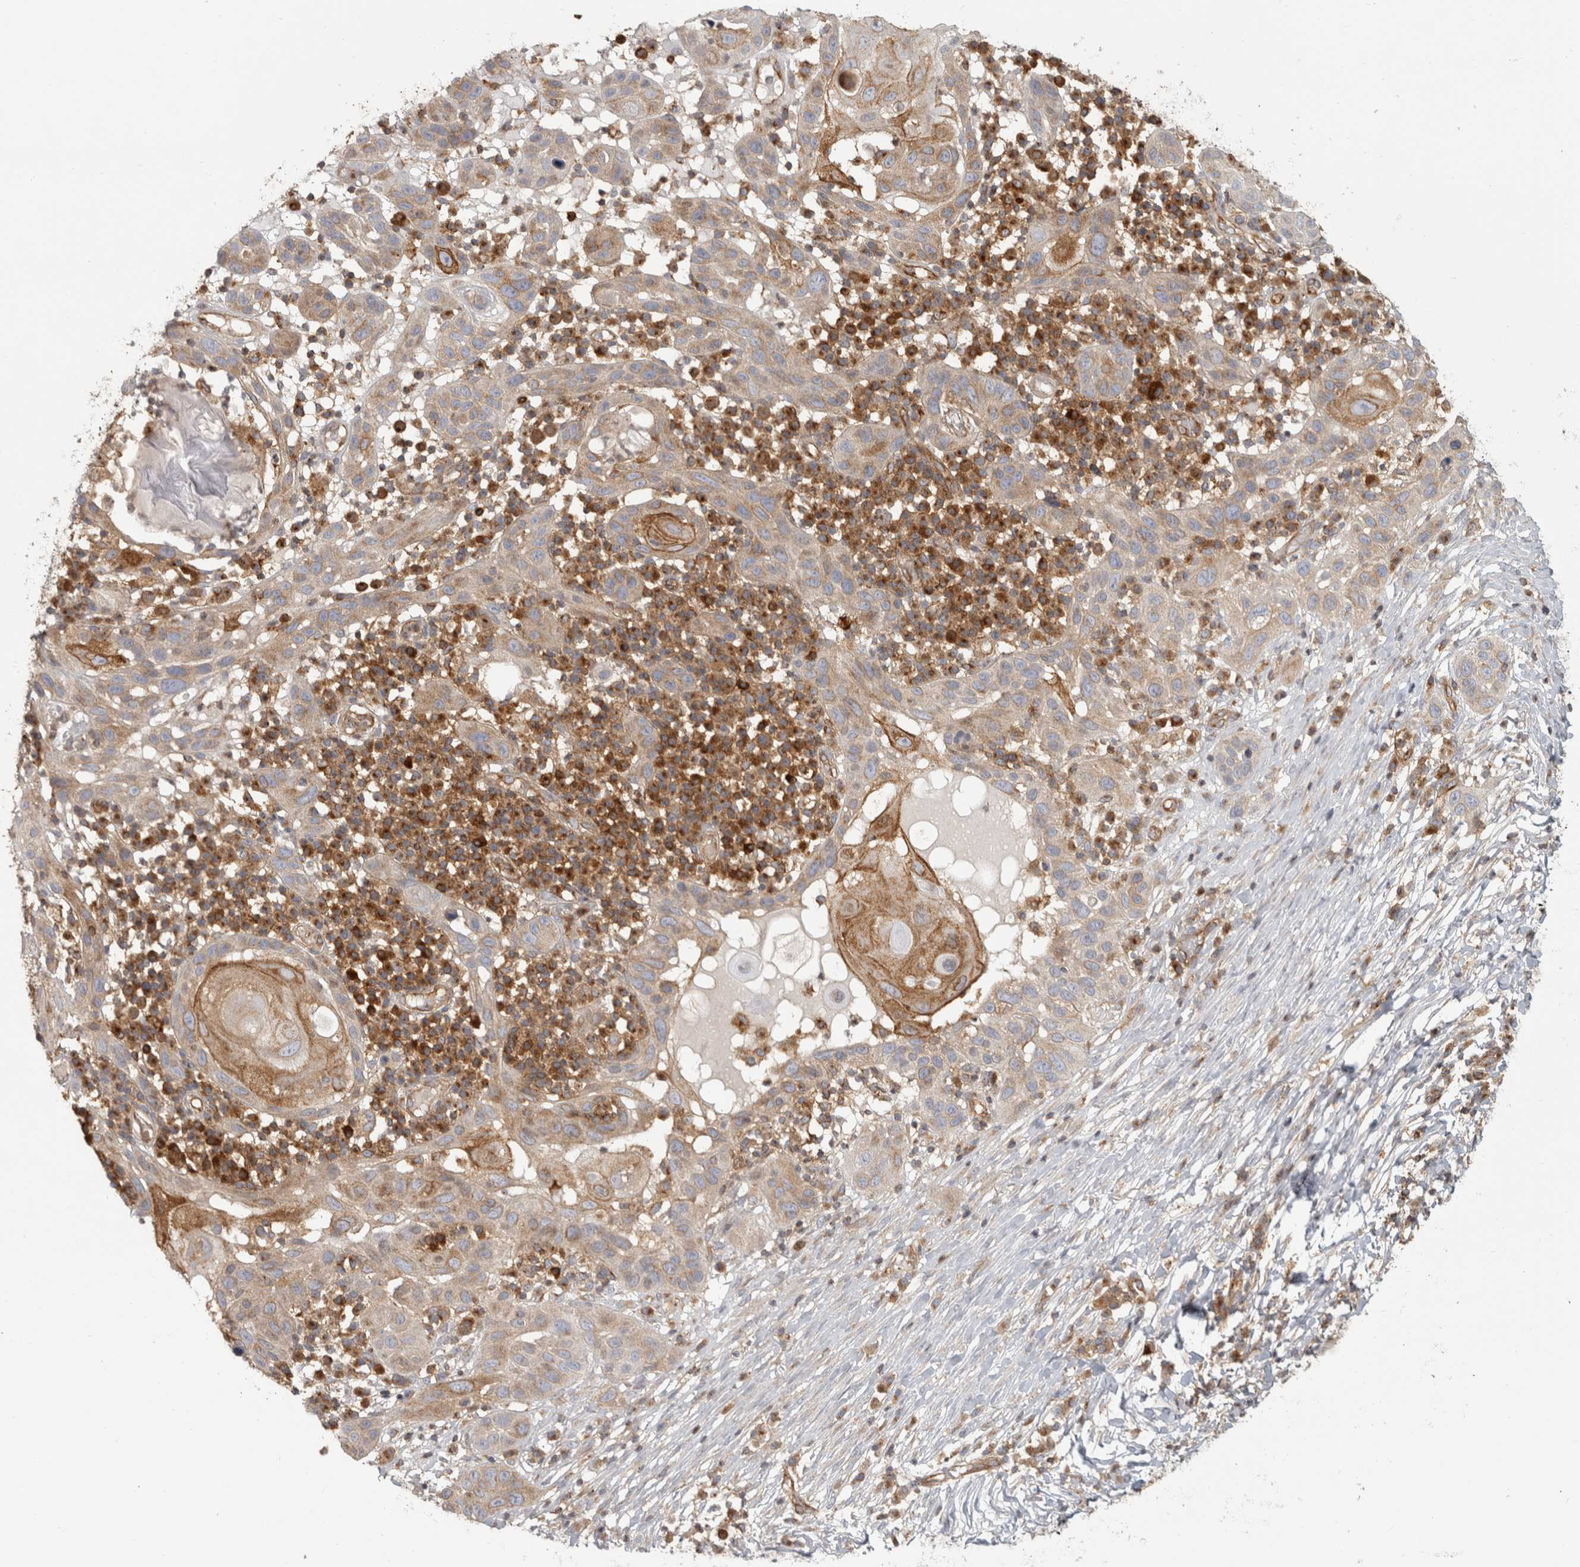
{"staining": {"intensity": "weak", "quantity": "25%-75%", "location": "cytoplasmic/membranous"}, "tissue": "skin cancer", "cell_type": "Tumor cells", "image_type": "cancer", "snomed": [{"axis": "morphology", "description": "Normal tissue, NOS"}, {"axis": "morphology", "description": "Squamous cell carcinoma, NOS"}, {"axis": "topography", "description": "Skin"}], "caption": "Immunohistochemistry of skin squamous cell carcinoma reveals low levels of weak cytoplasmic/membranous positivity in approximately 25%-75% of tumor cells.", "gene": "HLA-E", "patient": {"sex": "female", "age": 96}}